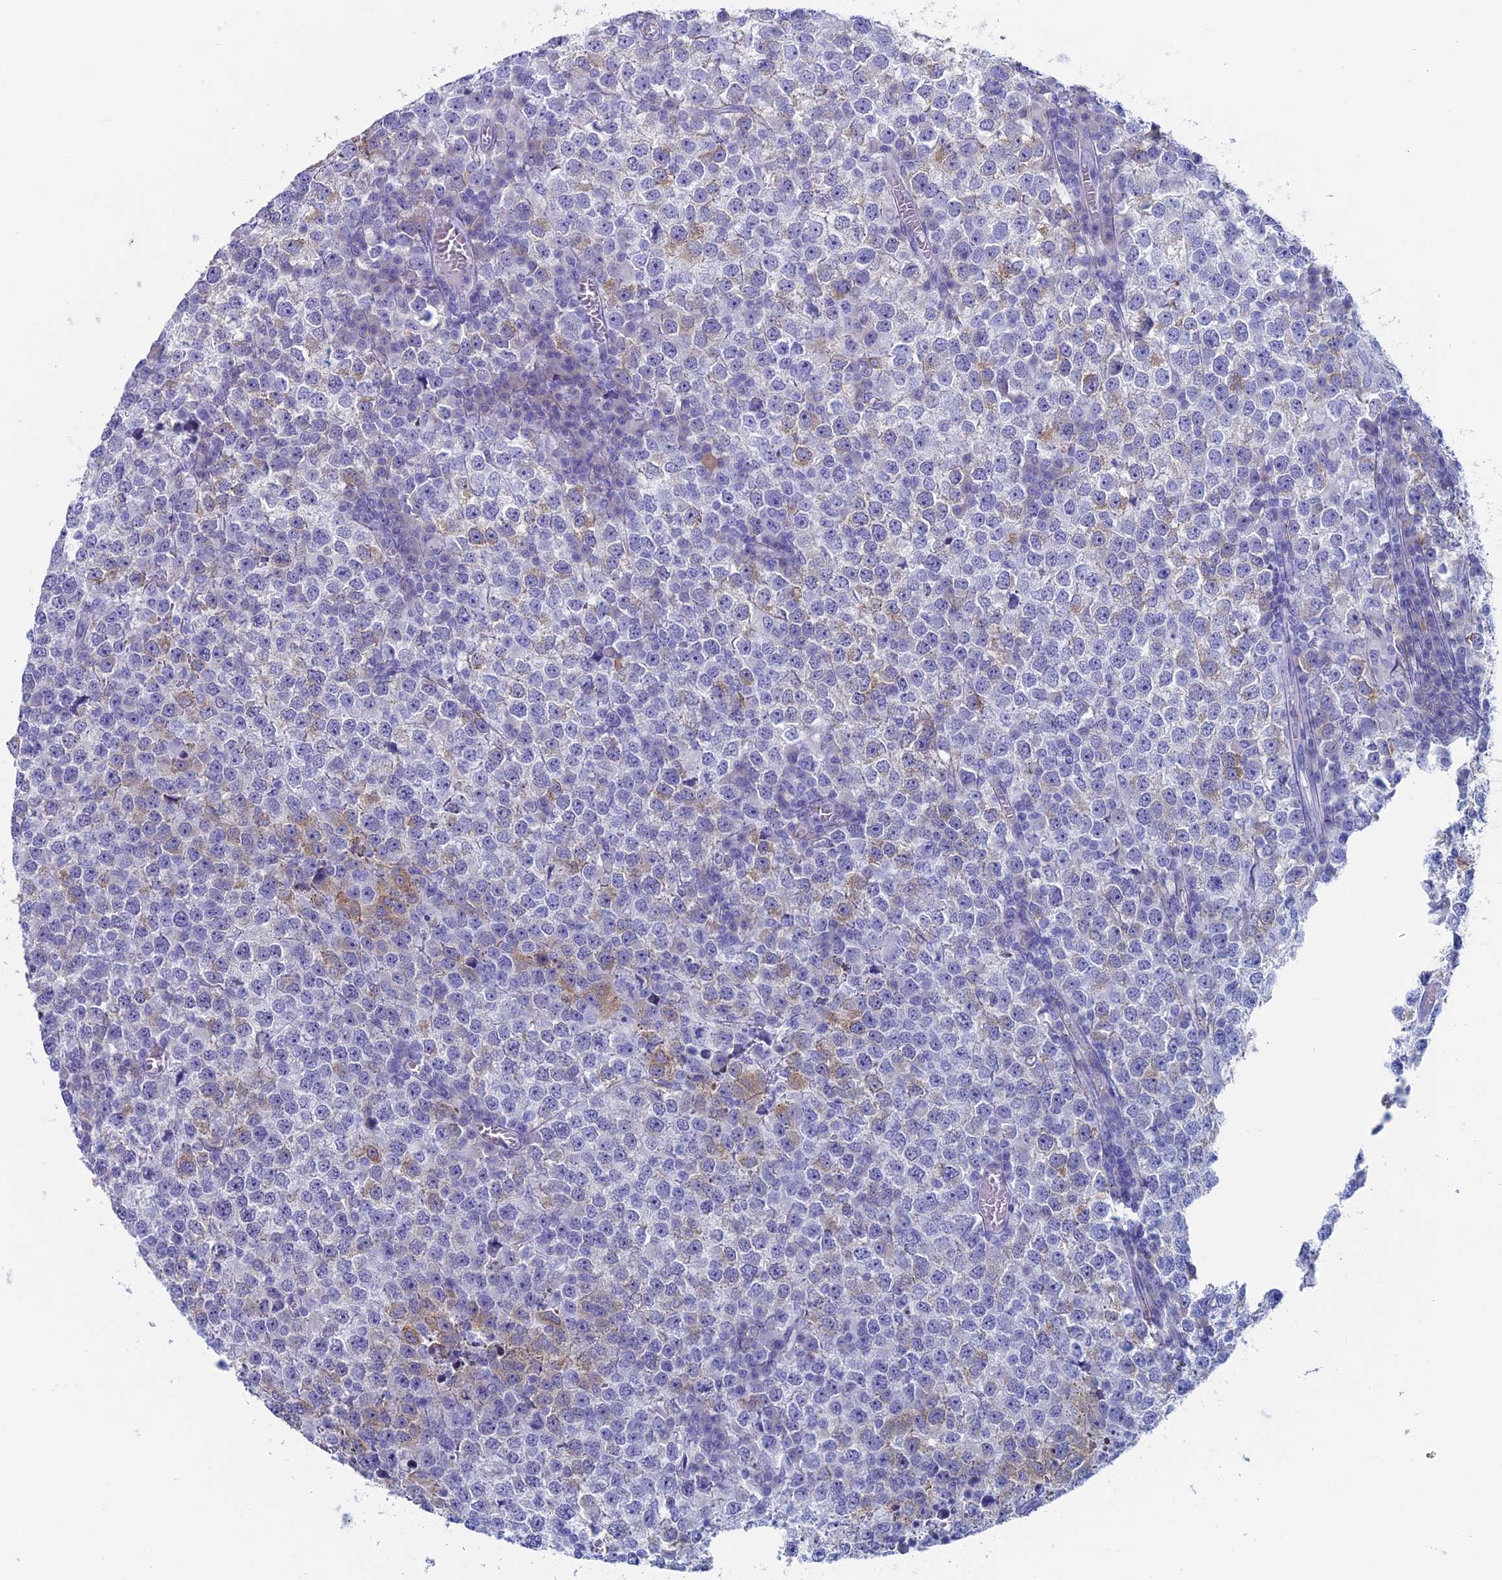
{"staining": {"intensity": "moderate", "quantity": "<25%", "location": "cytoplasmic/membranous"}, "tissue": "testis cancer", "cell_type": "Tumor cells", "image_type": "cancer", "snomed": [{"axis": "morphology", "description": "Seminoma, NOS"}, {"axis": "topography", "description": "Testis"}], "caption": "A low amount of moderate cytoplasmic/membranous staining is identified in about <25% of tumor cells in testis cancer tissue. (DAB (3,3'-diaminobenzidine) = brown stain, brightfield microscopy at high magnification).", "gene": "MAGEB6", "patient": {"sex": "male", "age": 65}}